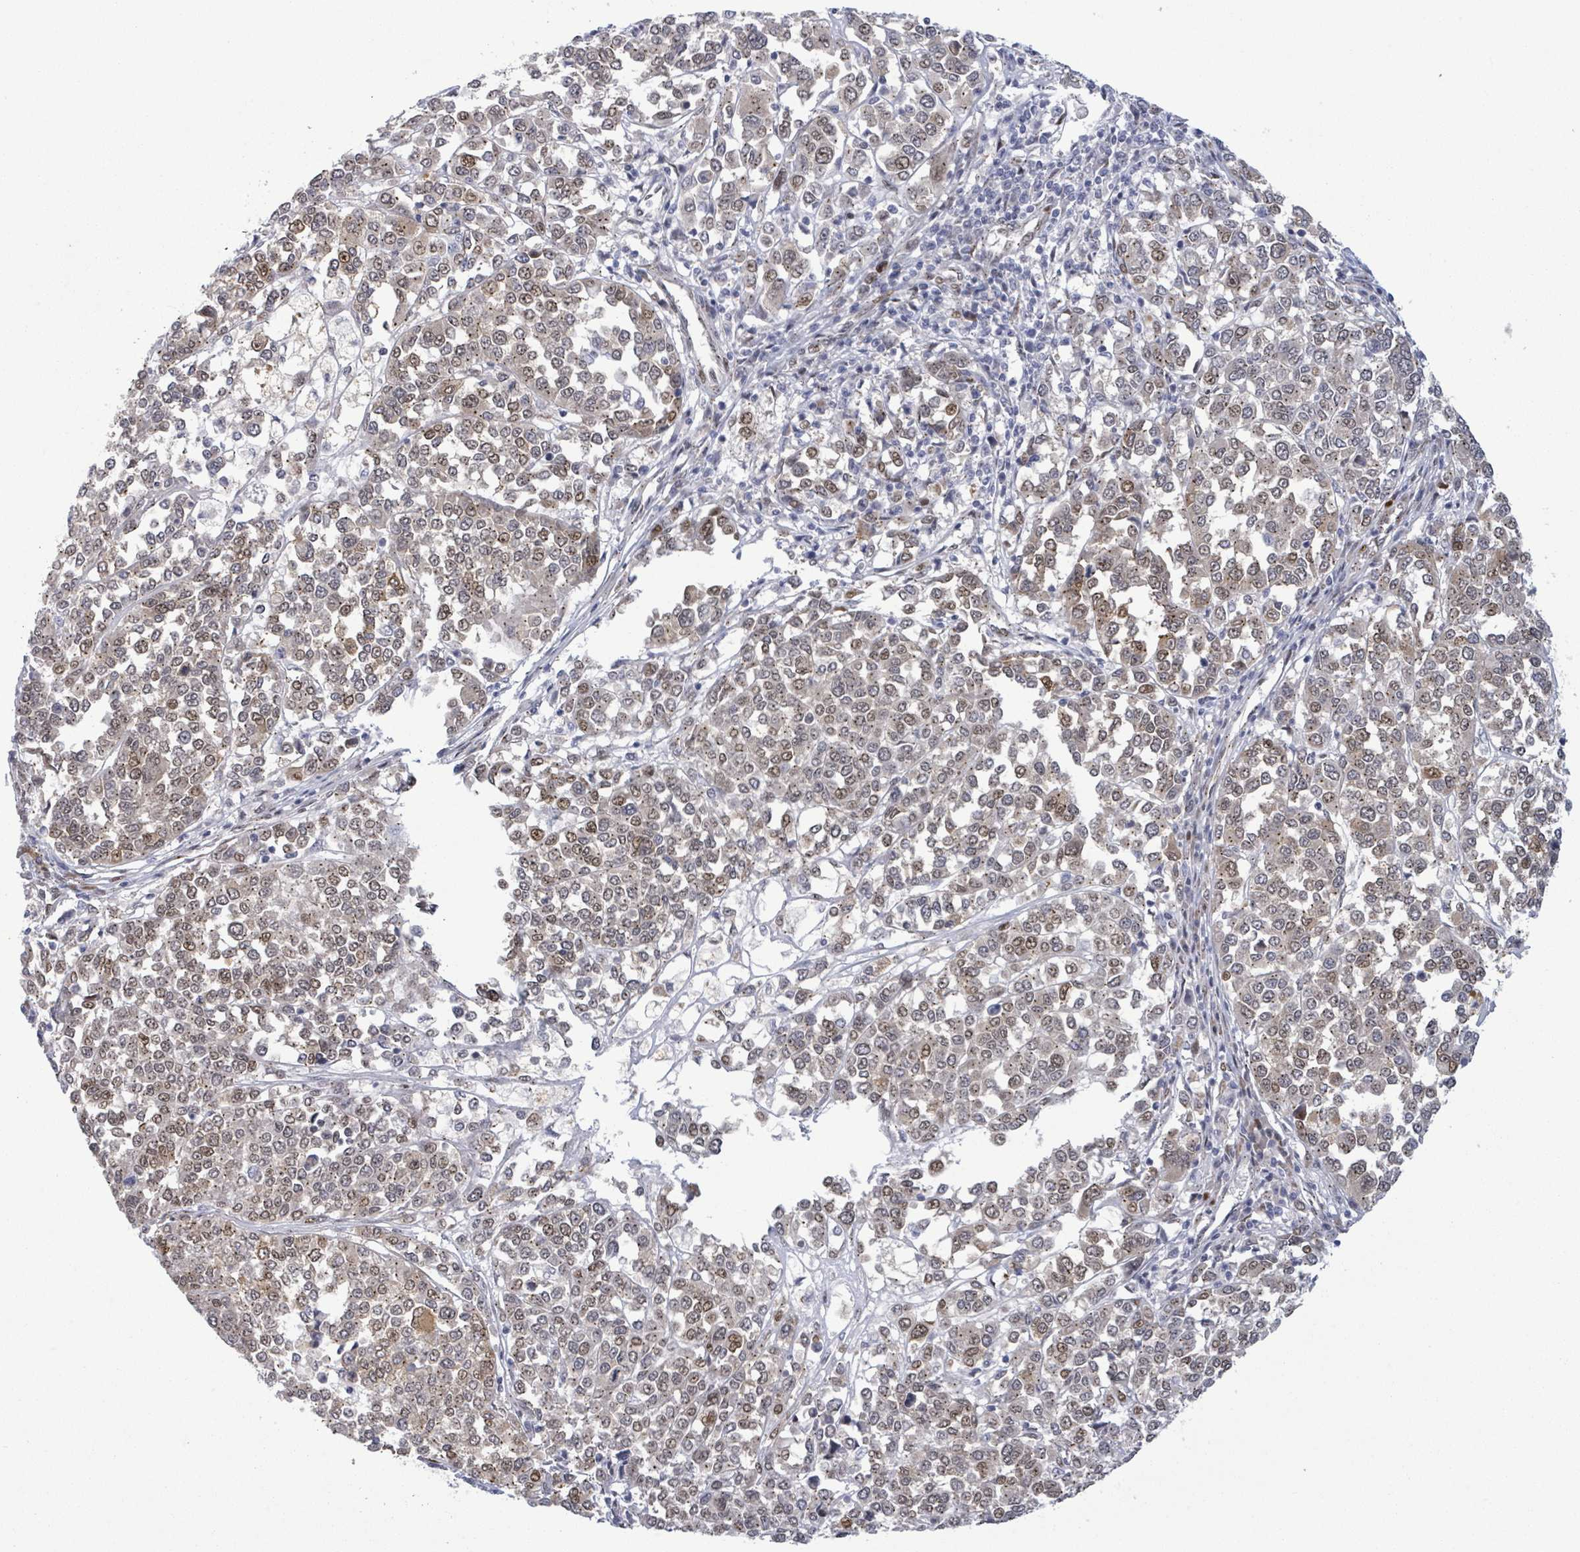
{"staining": {"intensity": "moderate", "quantity": "25%-75%", "location": "nuclear"}, "tissue": "melanoma", "cell_type": "Tumor cells", "image_type": "cancer", "snomed": [{"axis": "morphology", "description": "Malignant melanoma, Metastatic site"}, {"axis": "topography", "description": "Lymph node"}], "caption": "A high-resolution histopathology image shows immunohistochemistry (IHC) staining of melanoma, which shows moderate nuclear positivity in approximately 25%-75% of tumor cells.", "gene": "TUSC1", "patient": {"sex": "male", "age": 44}}